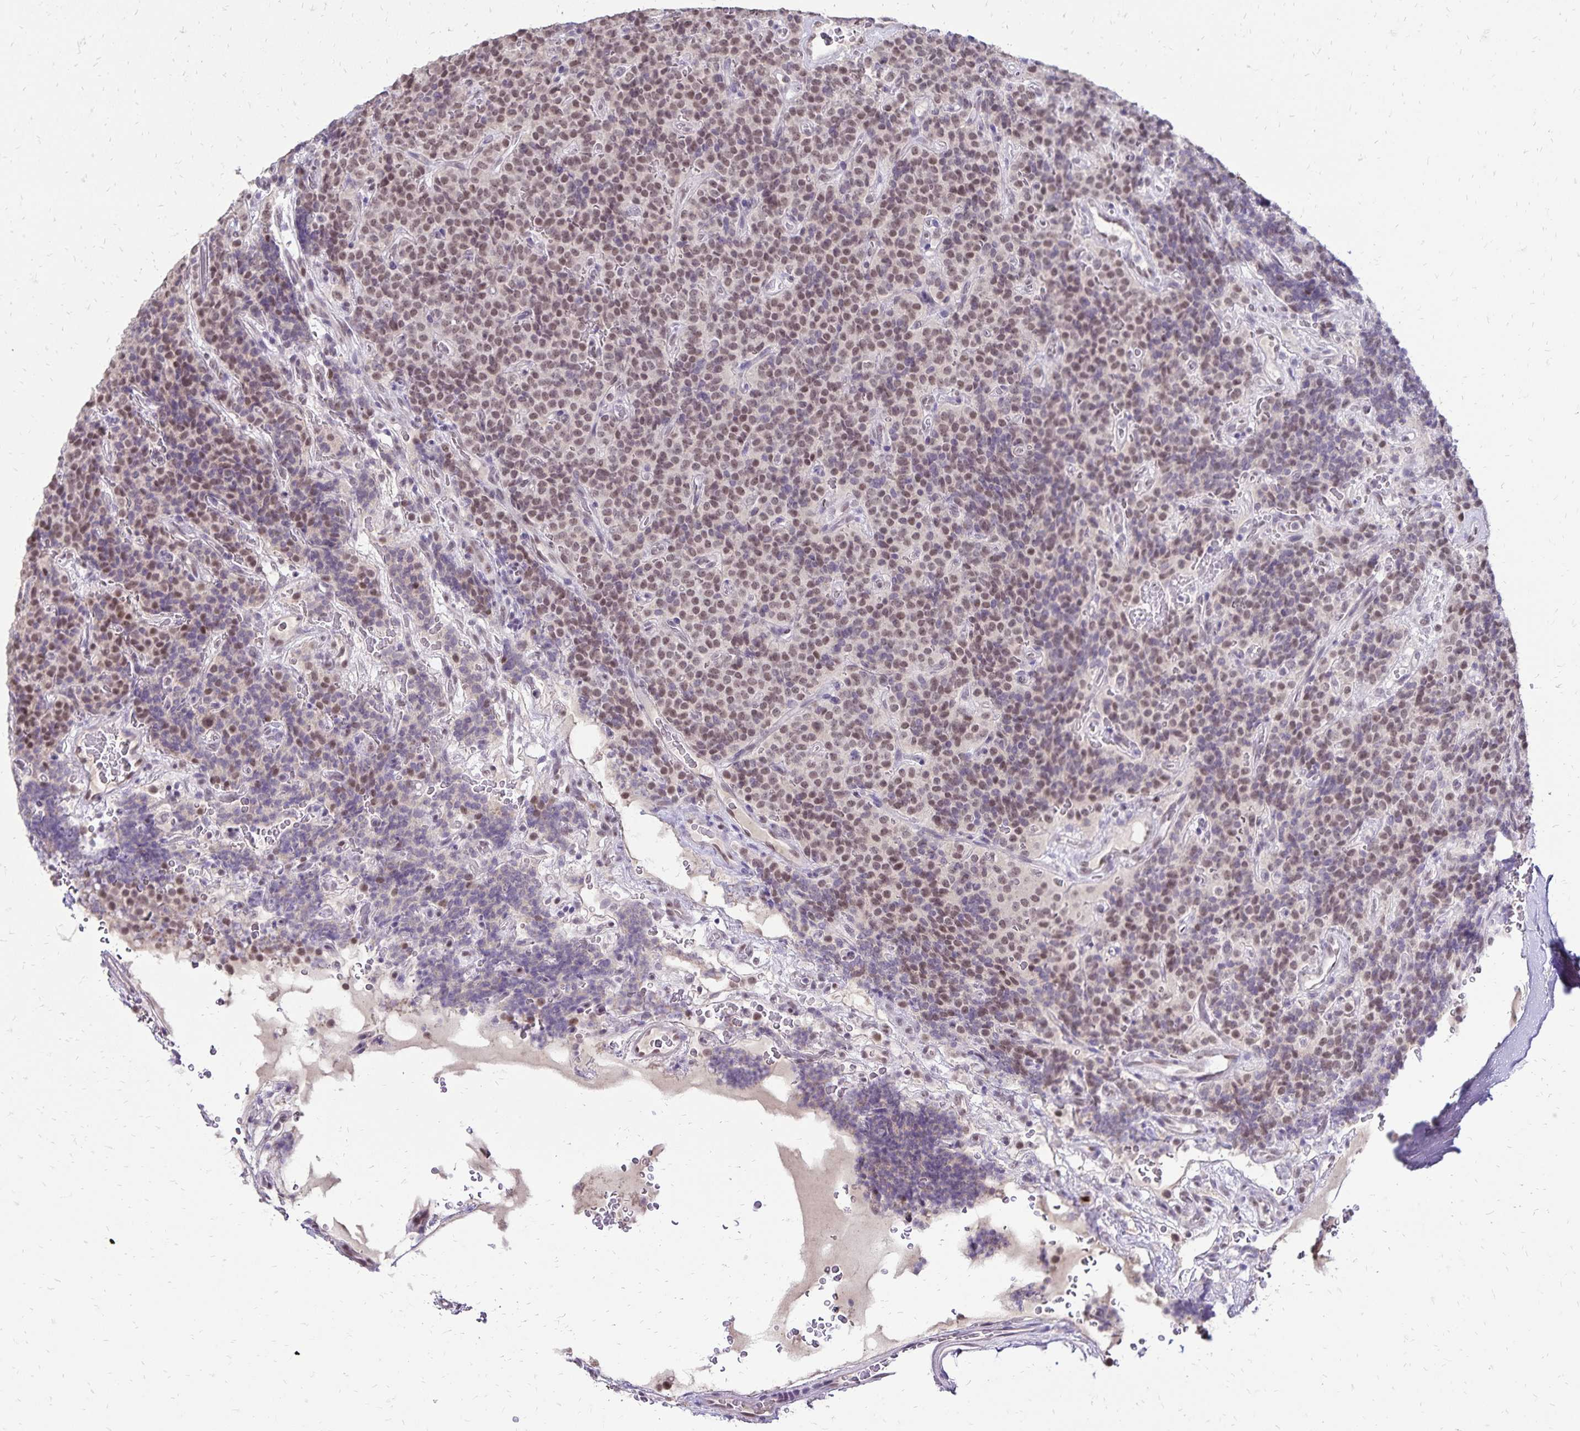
{"staining": {"intensity": "moderate", "quantity": ">75%", "location": "nuclear"}, "tissue": "carcinoid", "cell_type": "Tumor cells", "image_type": "cancer", "snomed": [{"axis": "morphology", "description": "Carcinoid, malignant, NOS"}, {"axis": "topography", "description": "Pancreas"}], "caption": "An immunohistochemistry histopathology image of neoplastic tissue is shown. Protein staining in brown labels moderate nuclear positivity in carcinoid (malignant) within tumor cells.", "gene": "POLB", "patient": {"sex": "male", "age": 36}}